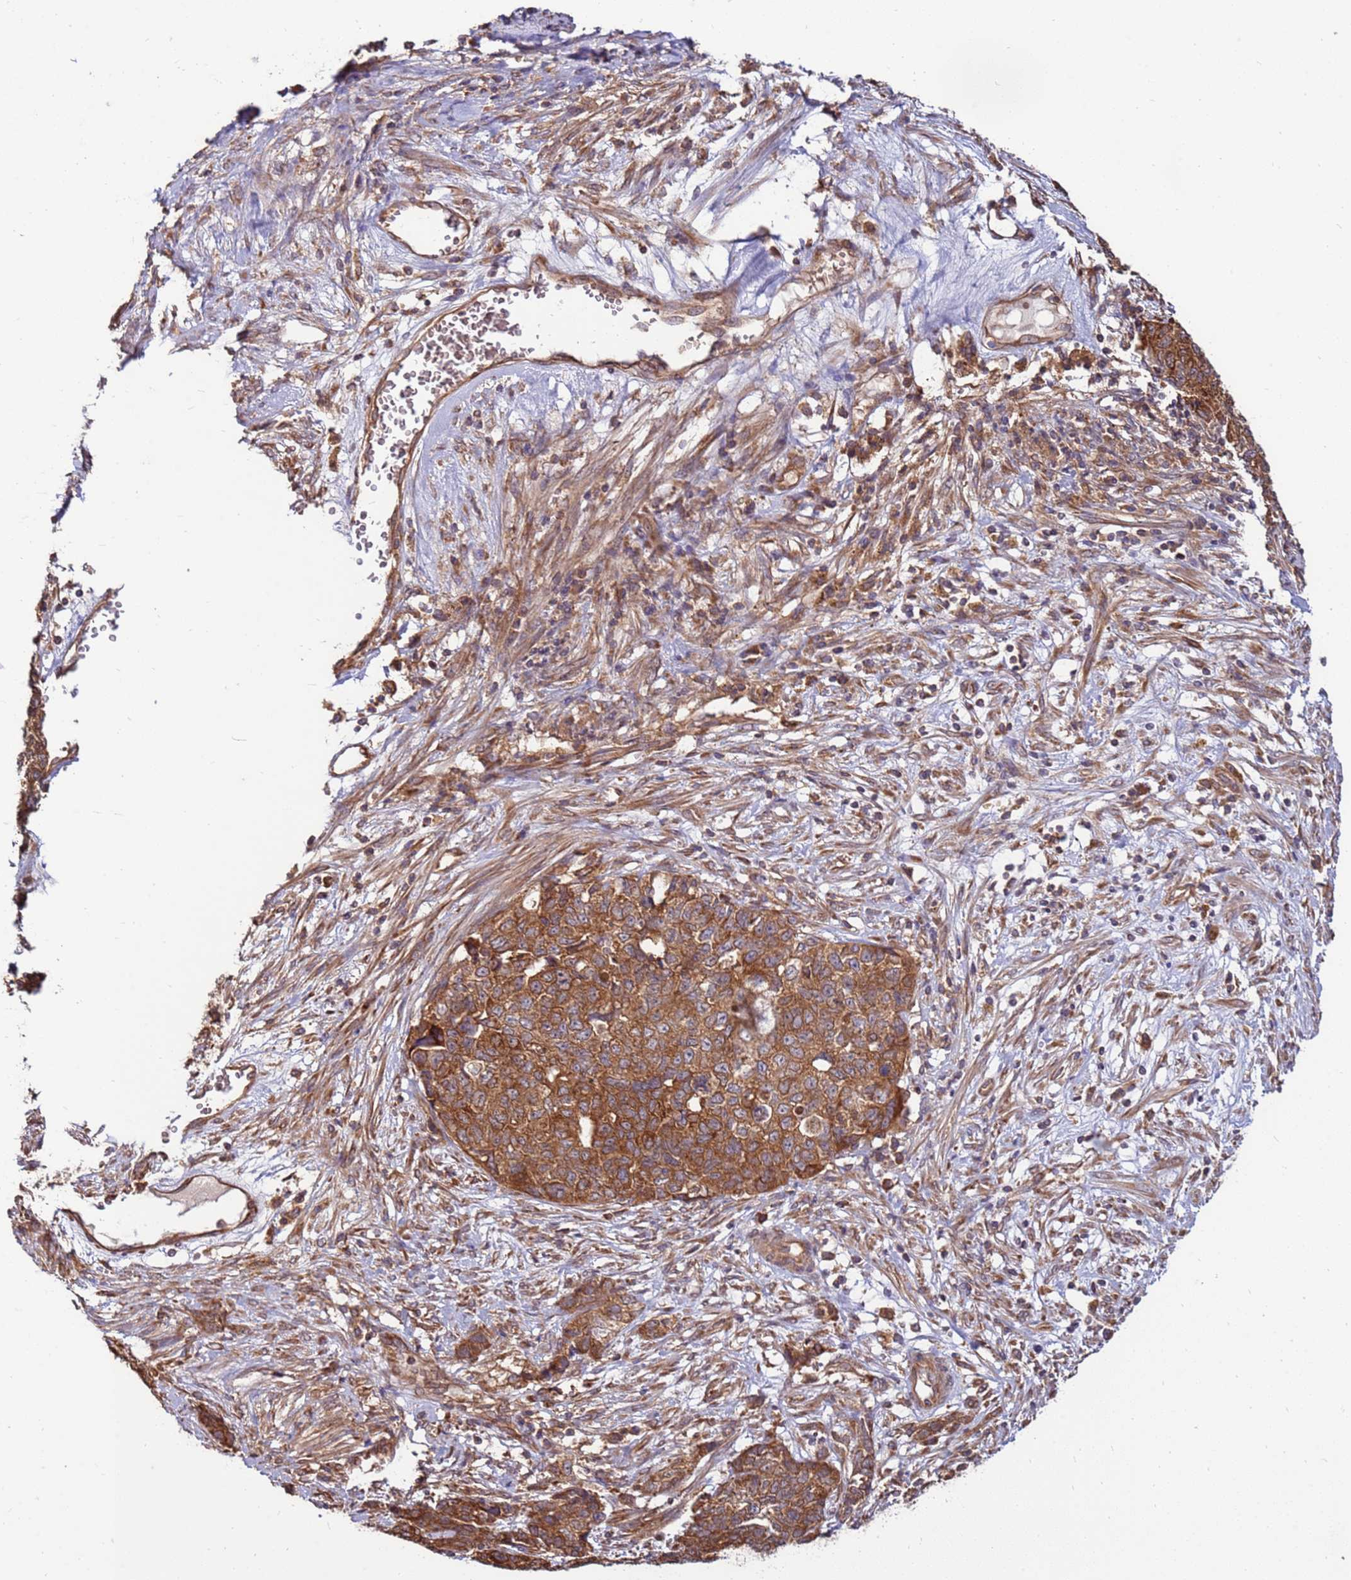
{"staining": {"intensity": "moderate", "quantity": ">75%", "location": "cytoplasmic/membranous"}, "tissue": "cervical cancer", "cell_type": "Tumor cells", "image_type": "cancer", "snomed": [{"axis": "morphology", "description": "Squamous cell carcinoma, NOS"}, {"axis": "topography", "description": "Cervix"}], "caption": "IHC image of human cervical cancer (squamous cell carcinoma) stained for a protein (brown), which reveals medium levels of moderate cytoplasmic/membranous staining in about >75% of tumor cells.", "gene": "SLC44A5", "patient": {"sex": "female", "age": 63}}